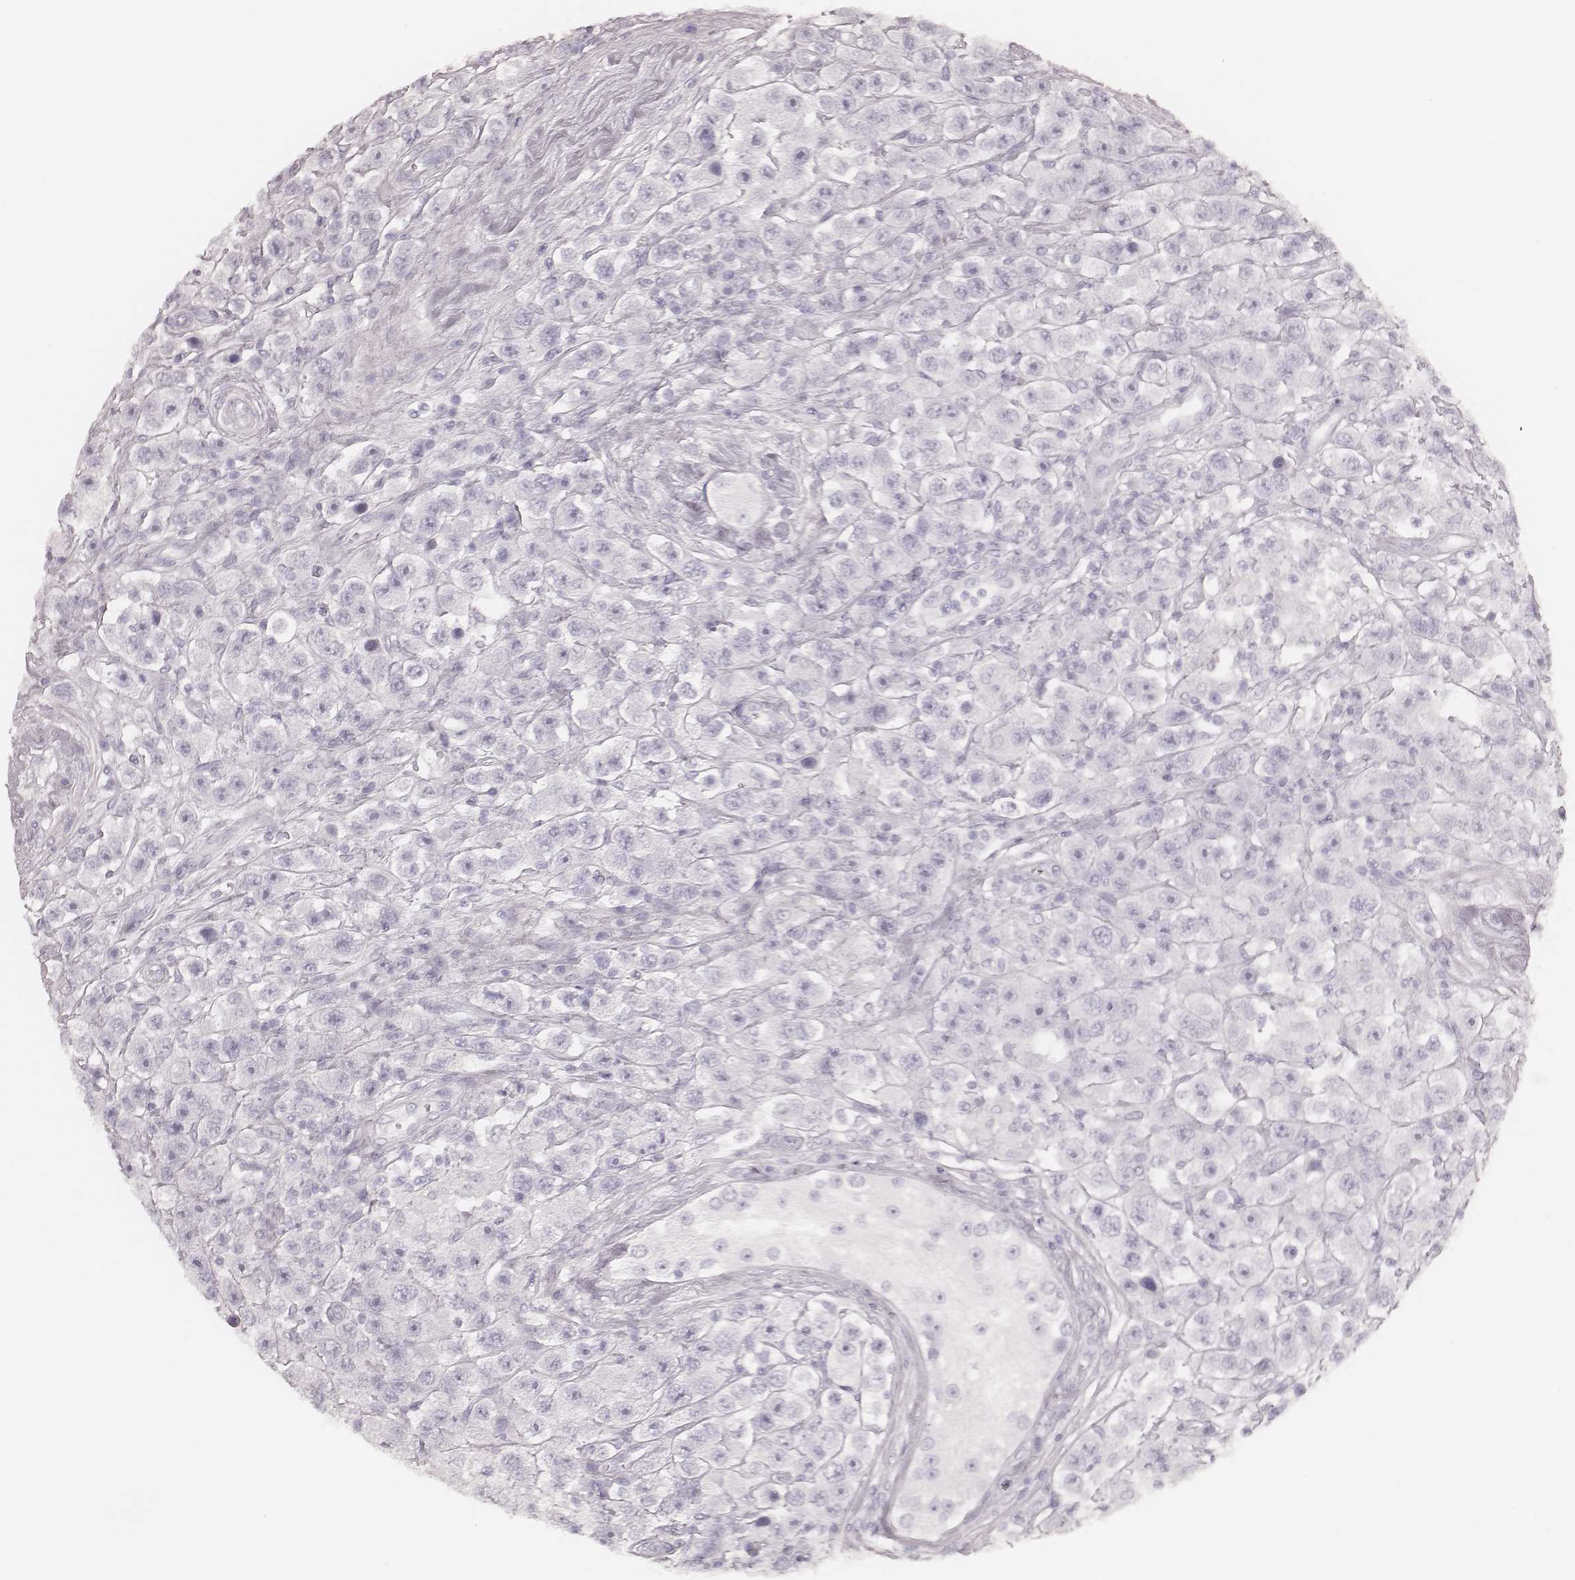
{"staining": {"intensity": "negative", "quantity": "none", "location": "none"}, "tissue": "testis cancer", "cell_type": "Tumor cells", "image_type": "cancer", "snomed": [{"axis": "morphology", "description": "Seminoma, NOS"}, {"axis": "topography", "description": "Testis"}], "caption": "DAB (3,3'-diaminobenzidine) immunohistochemical staining of testis cancer (seminoma) demonstrates no significant staining in tumor cells.", "gene": "KRT82", "patient": {"sex": "male", "age": 45}}